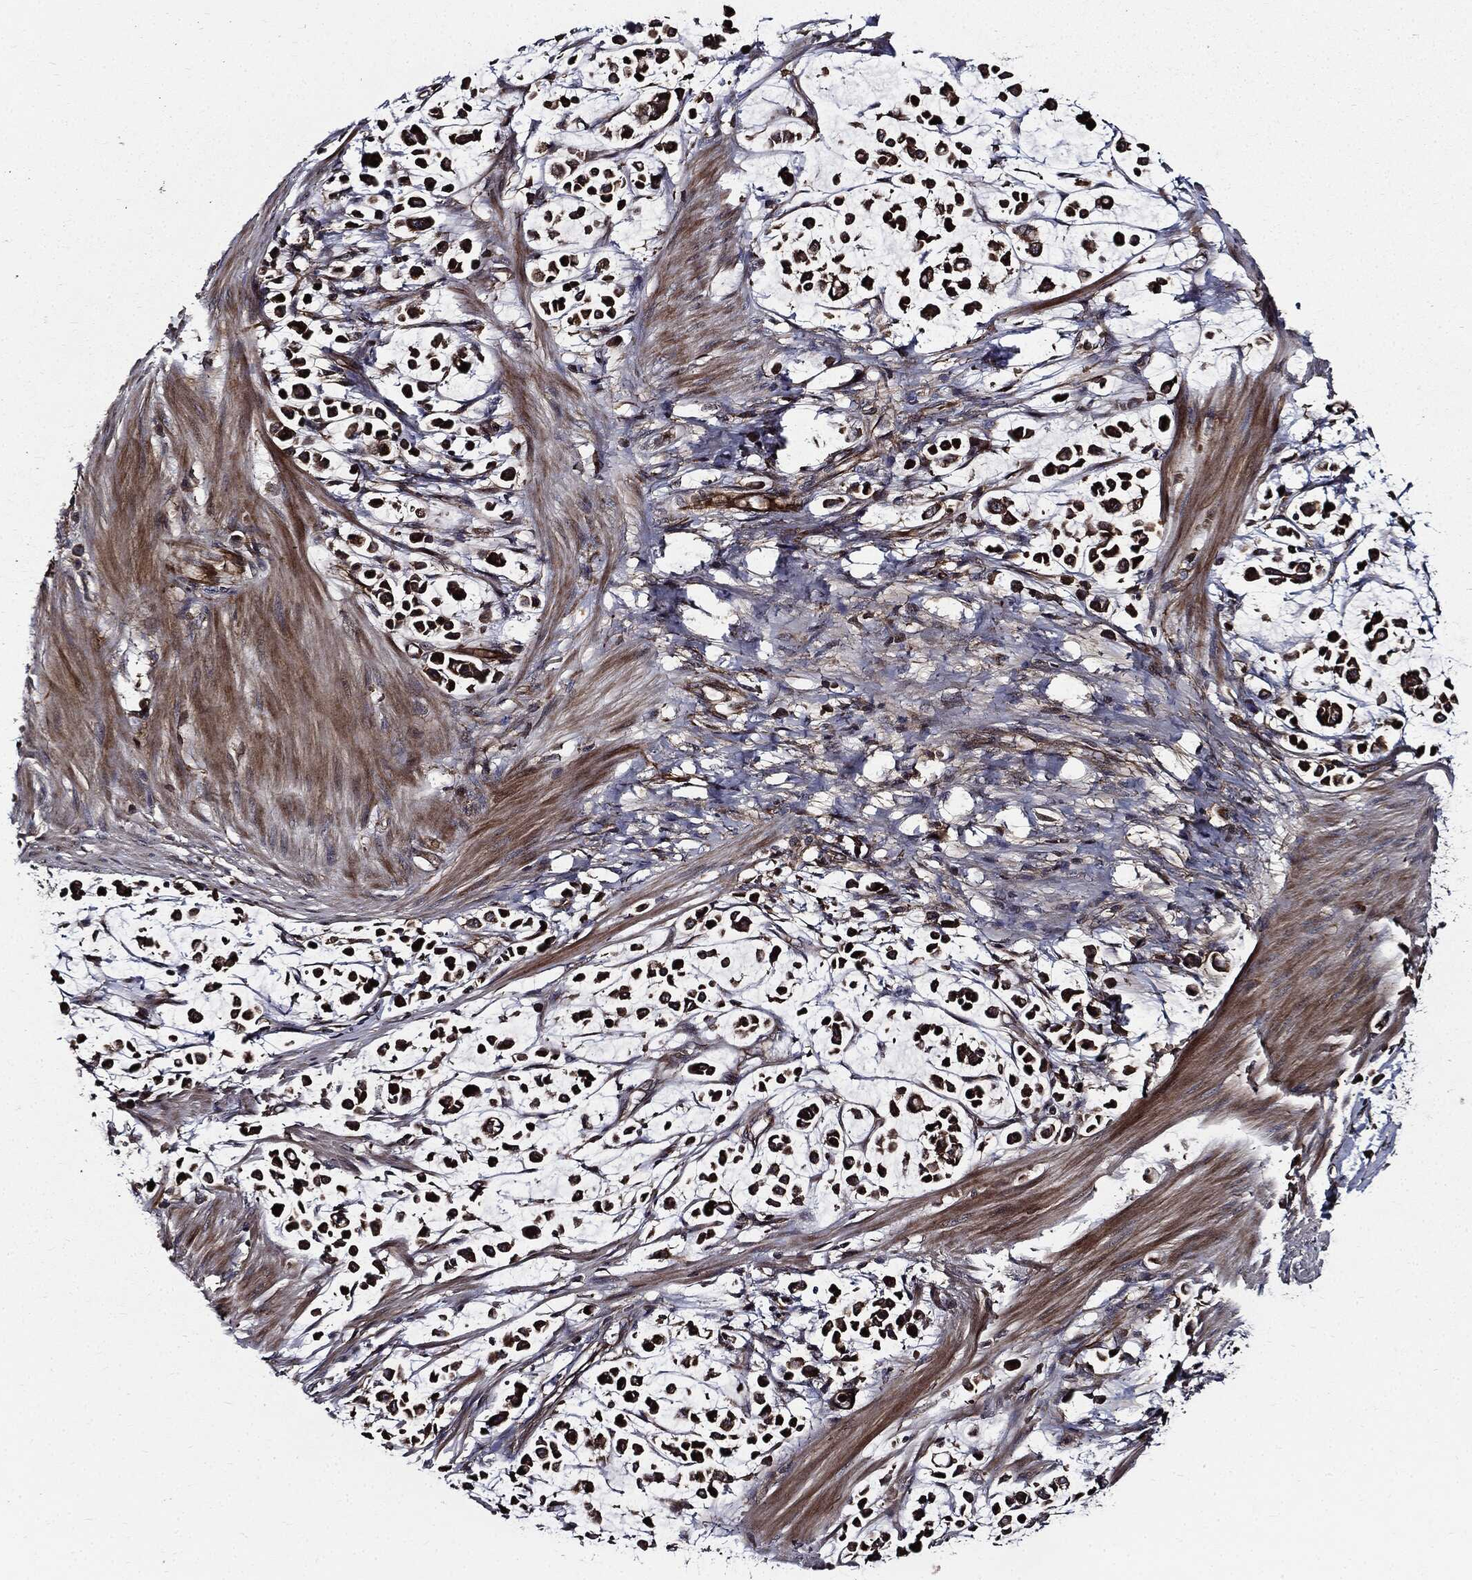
{"staining": {"intensity": "strong", "quantity": ">75%", "location": "cytoplasmic/membranous"}, "tissue": "stomach cancer", "cell_type": "Tumor cells", "image_type": "cancer", "snomed": [{"axis": "morphology", "description": "Adenocarcinoma, NOS"}, {"axis": "topography", "description": "Stomach"}], "caption": "A brown stain shows strong cytoplasmic/membranous staining of a protein in stomach adenocarcinoma tumor cells.", "gene": "HTT", "patient": {"sex": "male", "age": 82}}